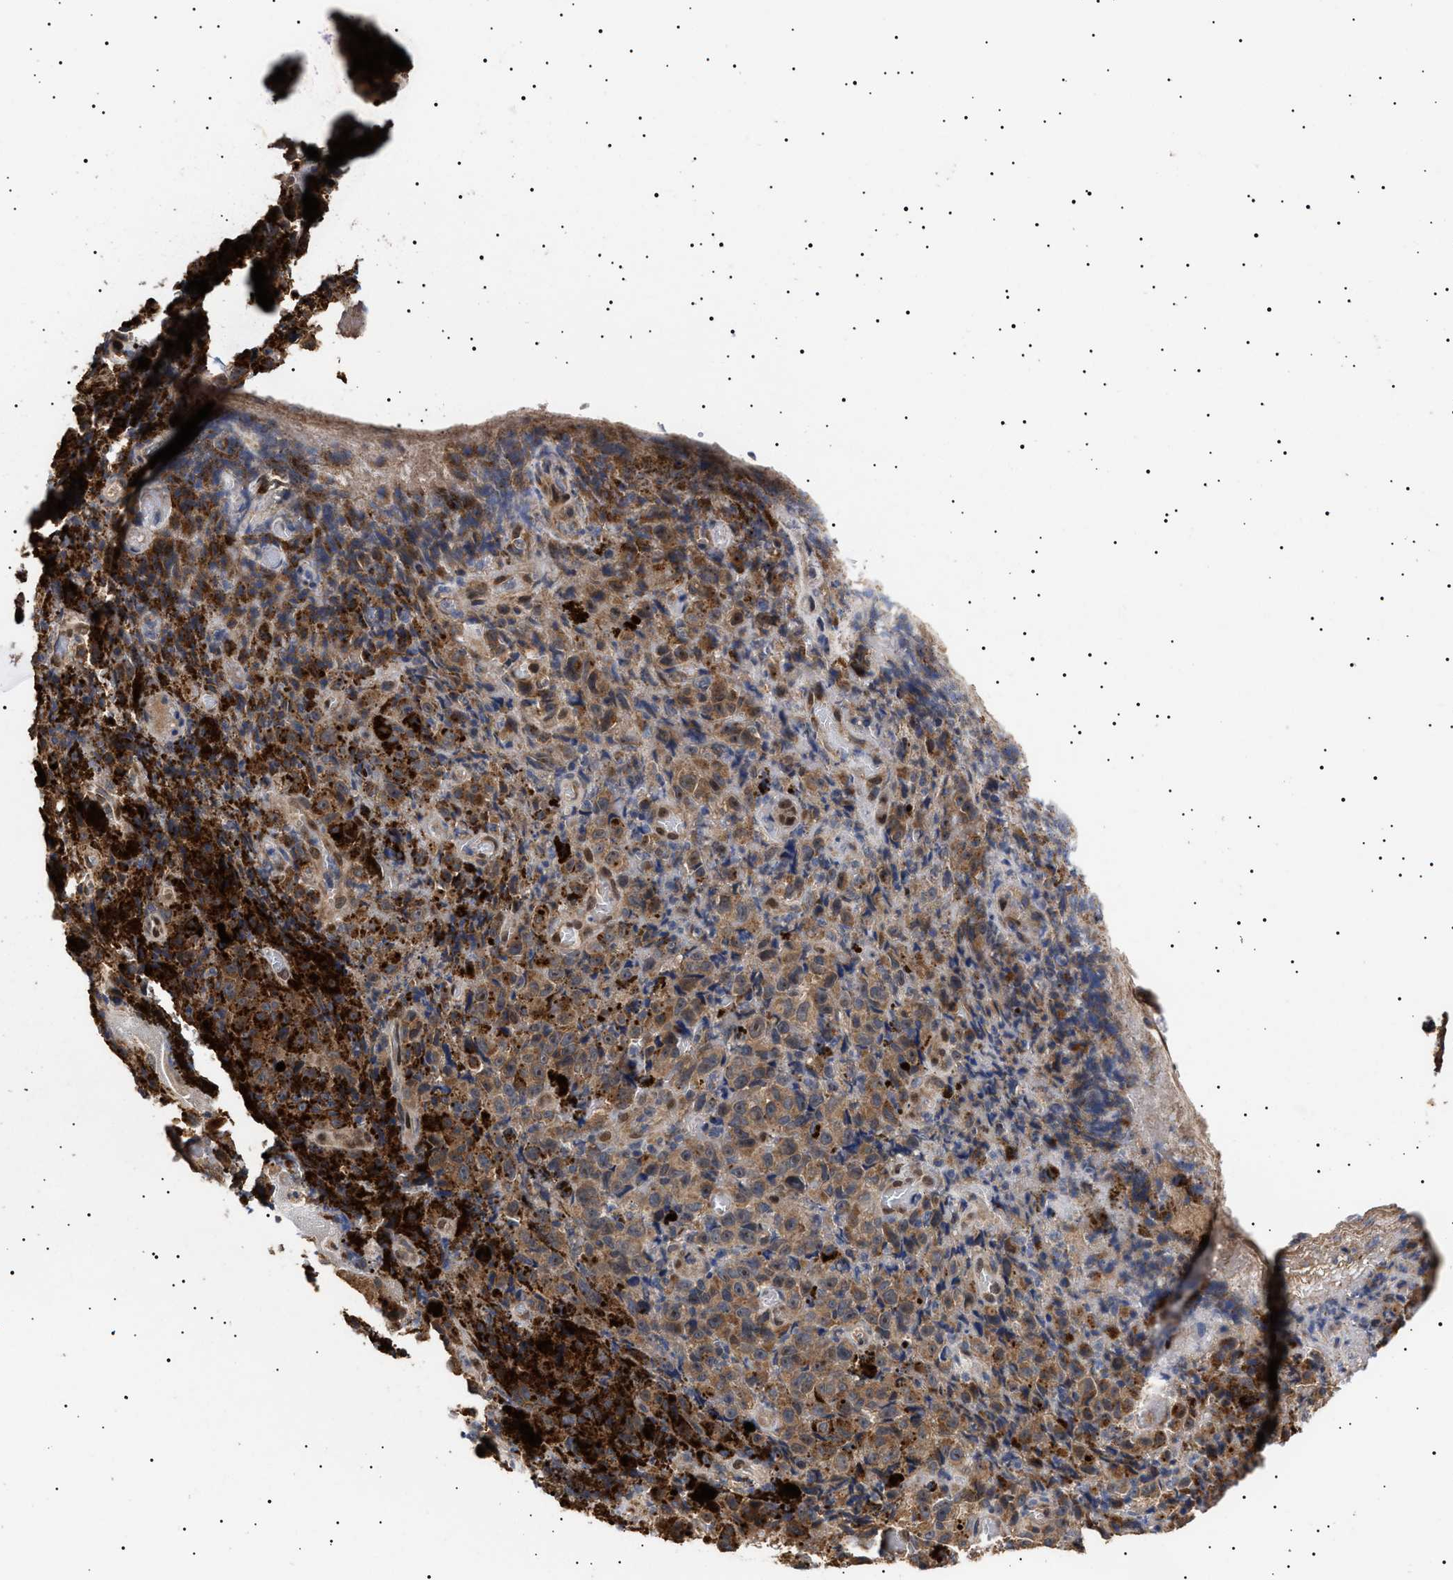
{"staining": {"intensity": "moderate", "quantity": ">75%", "location": "cytoplasmic/membranous"}, "tissue": "melanoma", "cell_type": "Tumor cells", "image_type": "cancer", "snomed": [{"axis": "morphology", "description": "Malignant melanoma, NOS"}, {"axis": "topography", "description": "Rectum"}], "caption": "Malignant melanoma stained with a brown dye reveals moderate cytoplasmic/membranous positive positivity in about >75% of tumor cells.", "gene": "KRBA1", "patient": {"sex": "female", "age": 81}}